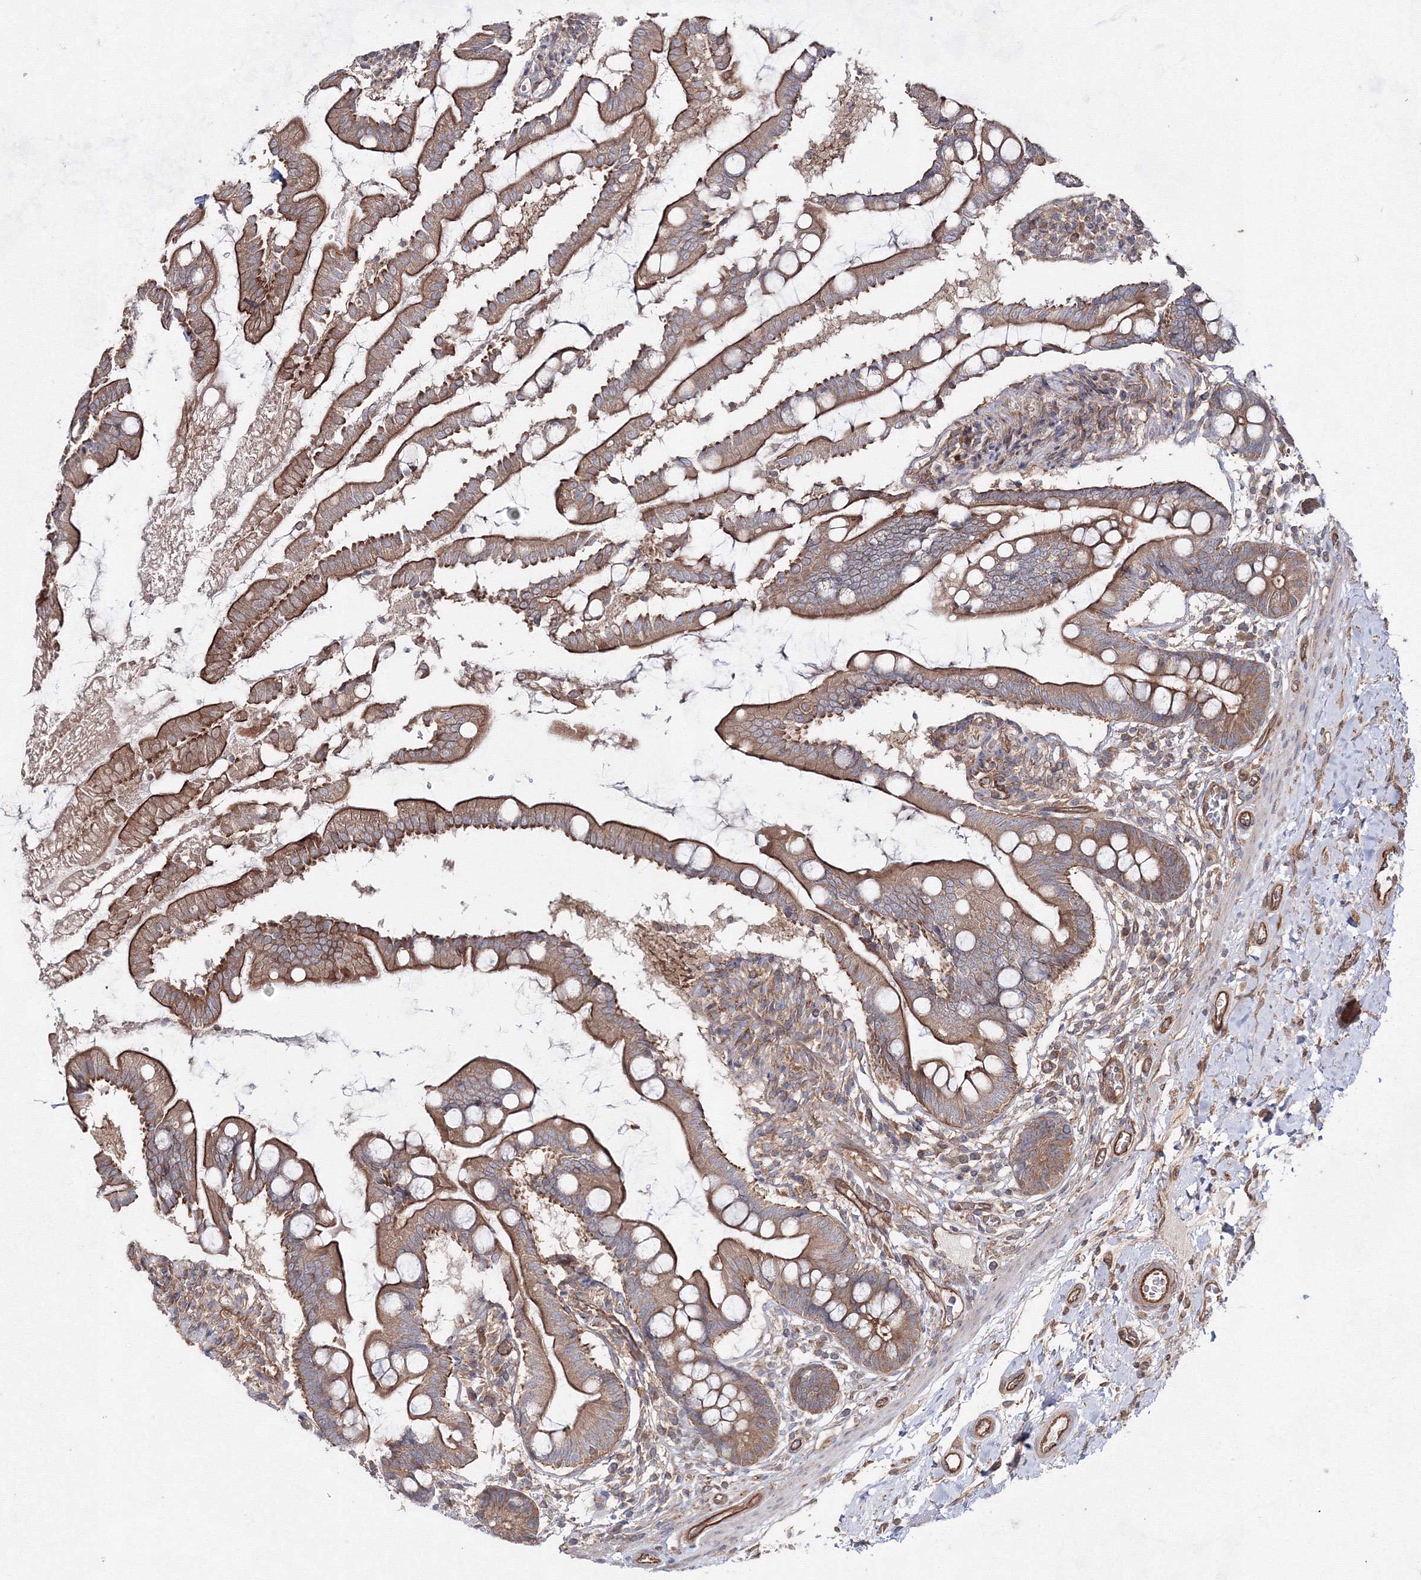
{"staining": {"intensity": "strong", "quantity": "25%-75%", "location": "cytoplasmic/membranous"}, "tissue": "small intestine", "cell_type": "Glandular cells", "image_type": "normal", "snomed": [{"axis": "morphology", "description": "Normal tissue, NOS"}, {"axis": "topography", "description": "Small intestine"}], "caption": "DAB (3,3'-diaminobenzidine) immunohistochemical staining of unremarkable human small intestine exhibits strong cytoplasmic/membranous protein expression in about 25%-75% of glandular cells.", "gene": "EXOC6", "patient": {"sex": "female", "age": 56}}